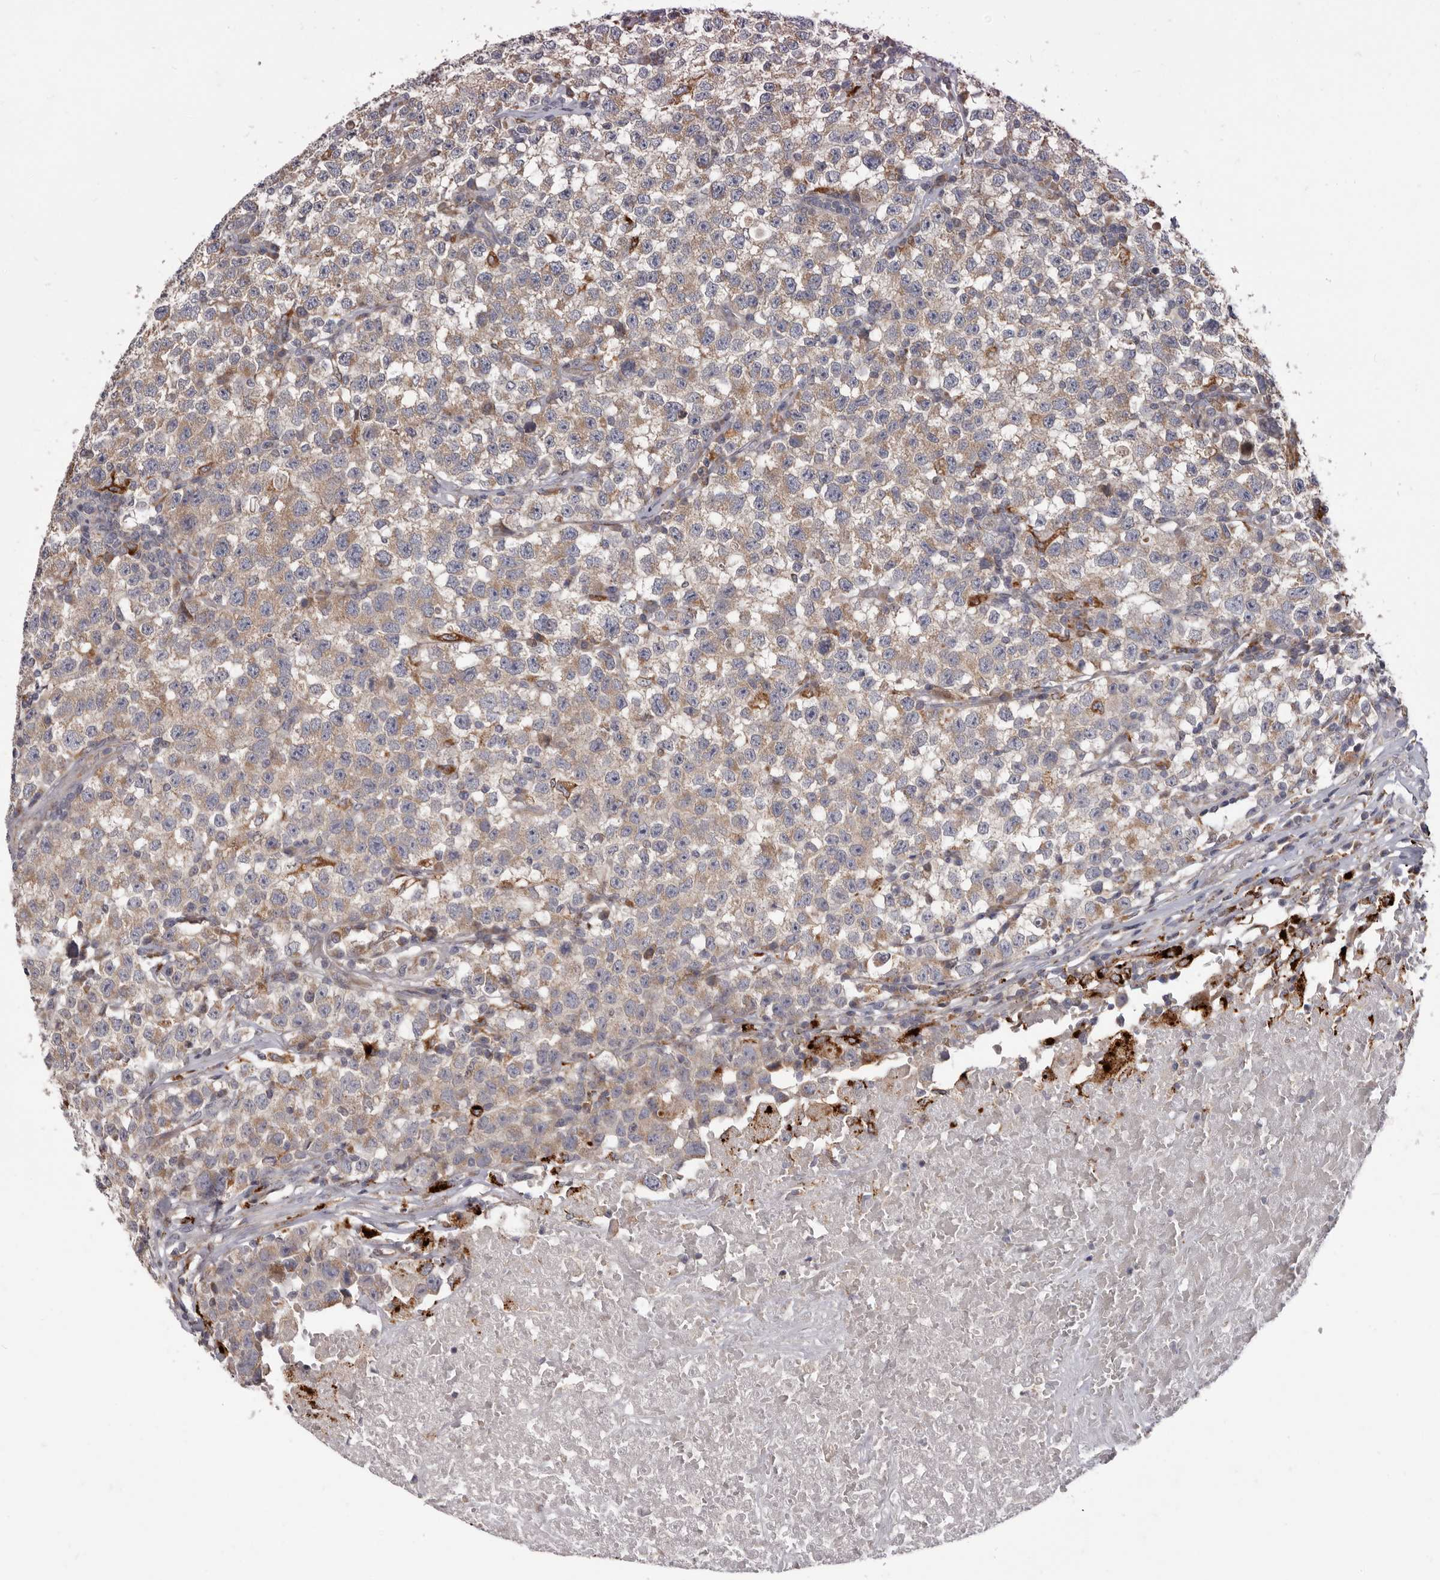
{"staining": {"intensity": "weak", "quantity": "25%-75%", "location": "cytoplasmic/membranous"}, "tissue": "testis cancer", "cell_type": "Tumor cells", "image_type": "cancer", "snomed": [{"axis": "morphology", "description": "Seminoma, NOS"}, {"axis": "topography", "description": "Testis"}], "caption": "Weak cytoplasmic/membranous positivity is identified in about 25%-75% of tumor cells in testis cancer (seminoma). The staining was performed using DAB (3,3'-diaminobenzidine), with brown indicating positive protein expression. Nuclei are stained blue with hematoxylin.", "gene": "TOR3A", "patient": {"sex": "male", "age": 22}}